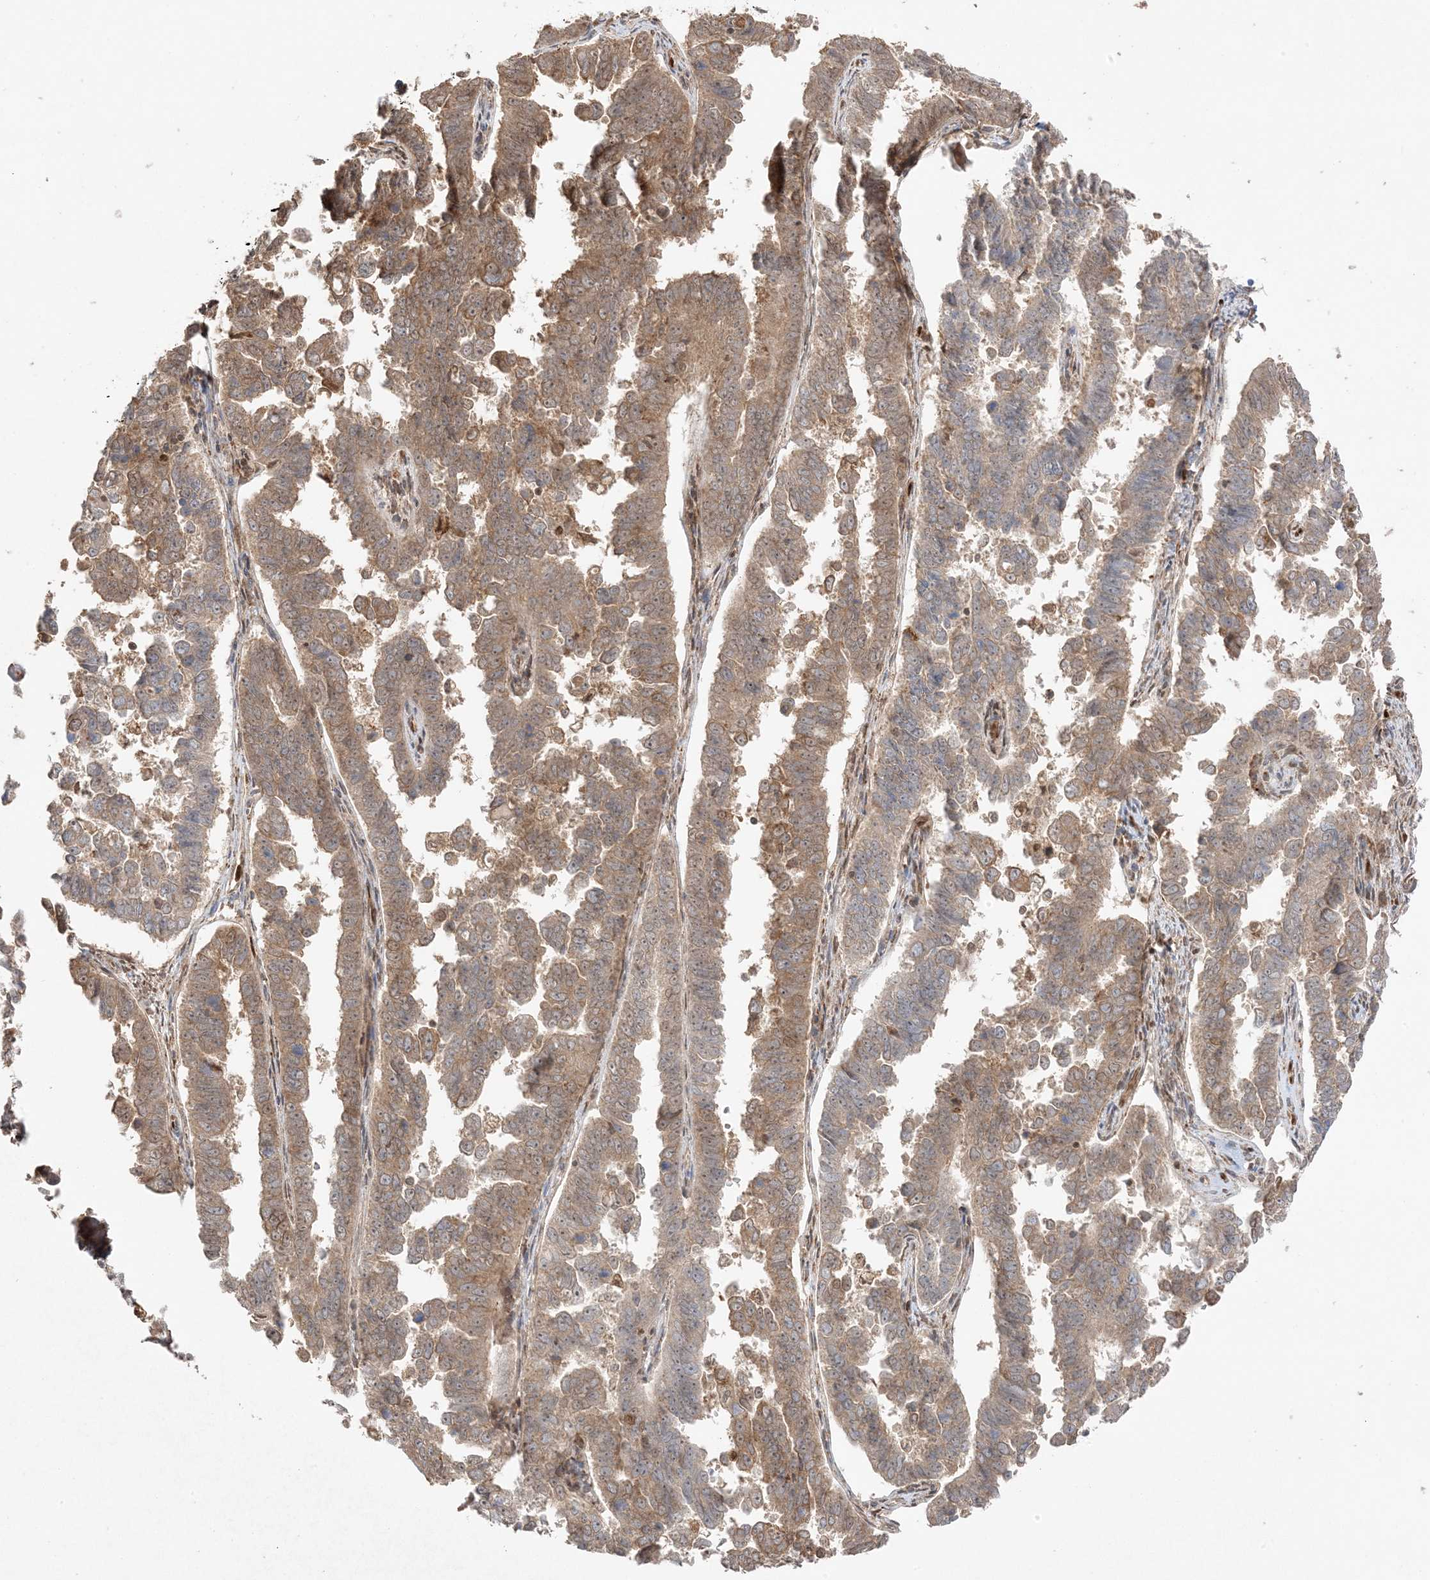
{"staining": {"intensity": "moderate", "quantity": ">75%", "location": "cytoplasmic/membranous"}, "tissue": "endometrial cancer", "cell_type": "Tumor cells", "image_type": "cancer", "snomed": [{"axis": "morphology", "description": "Adenocarcinoma, NOS"}, {"axis": "topography", "description": "Endometrium"}], "caption": "Immunohistochemistry micrograph of human endometrial cancer (adenocarcinoma) stained for a protein (brown), which reveals medium levels of moderate cytoplasmic/membranous expression in about >75% of tumor cells.", "gene": "ZBTB41", "patient": {"sex": "female", "age": 75}}